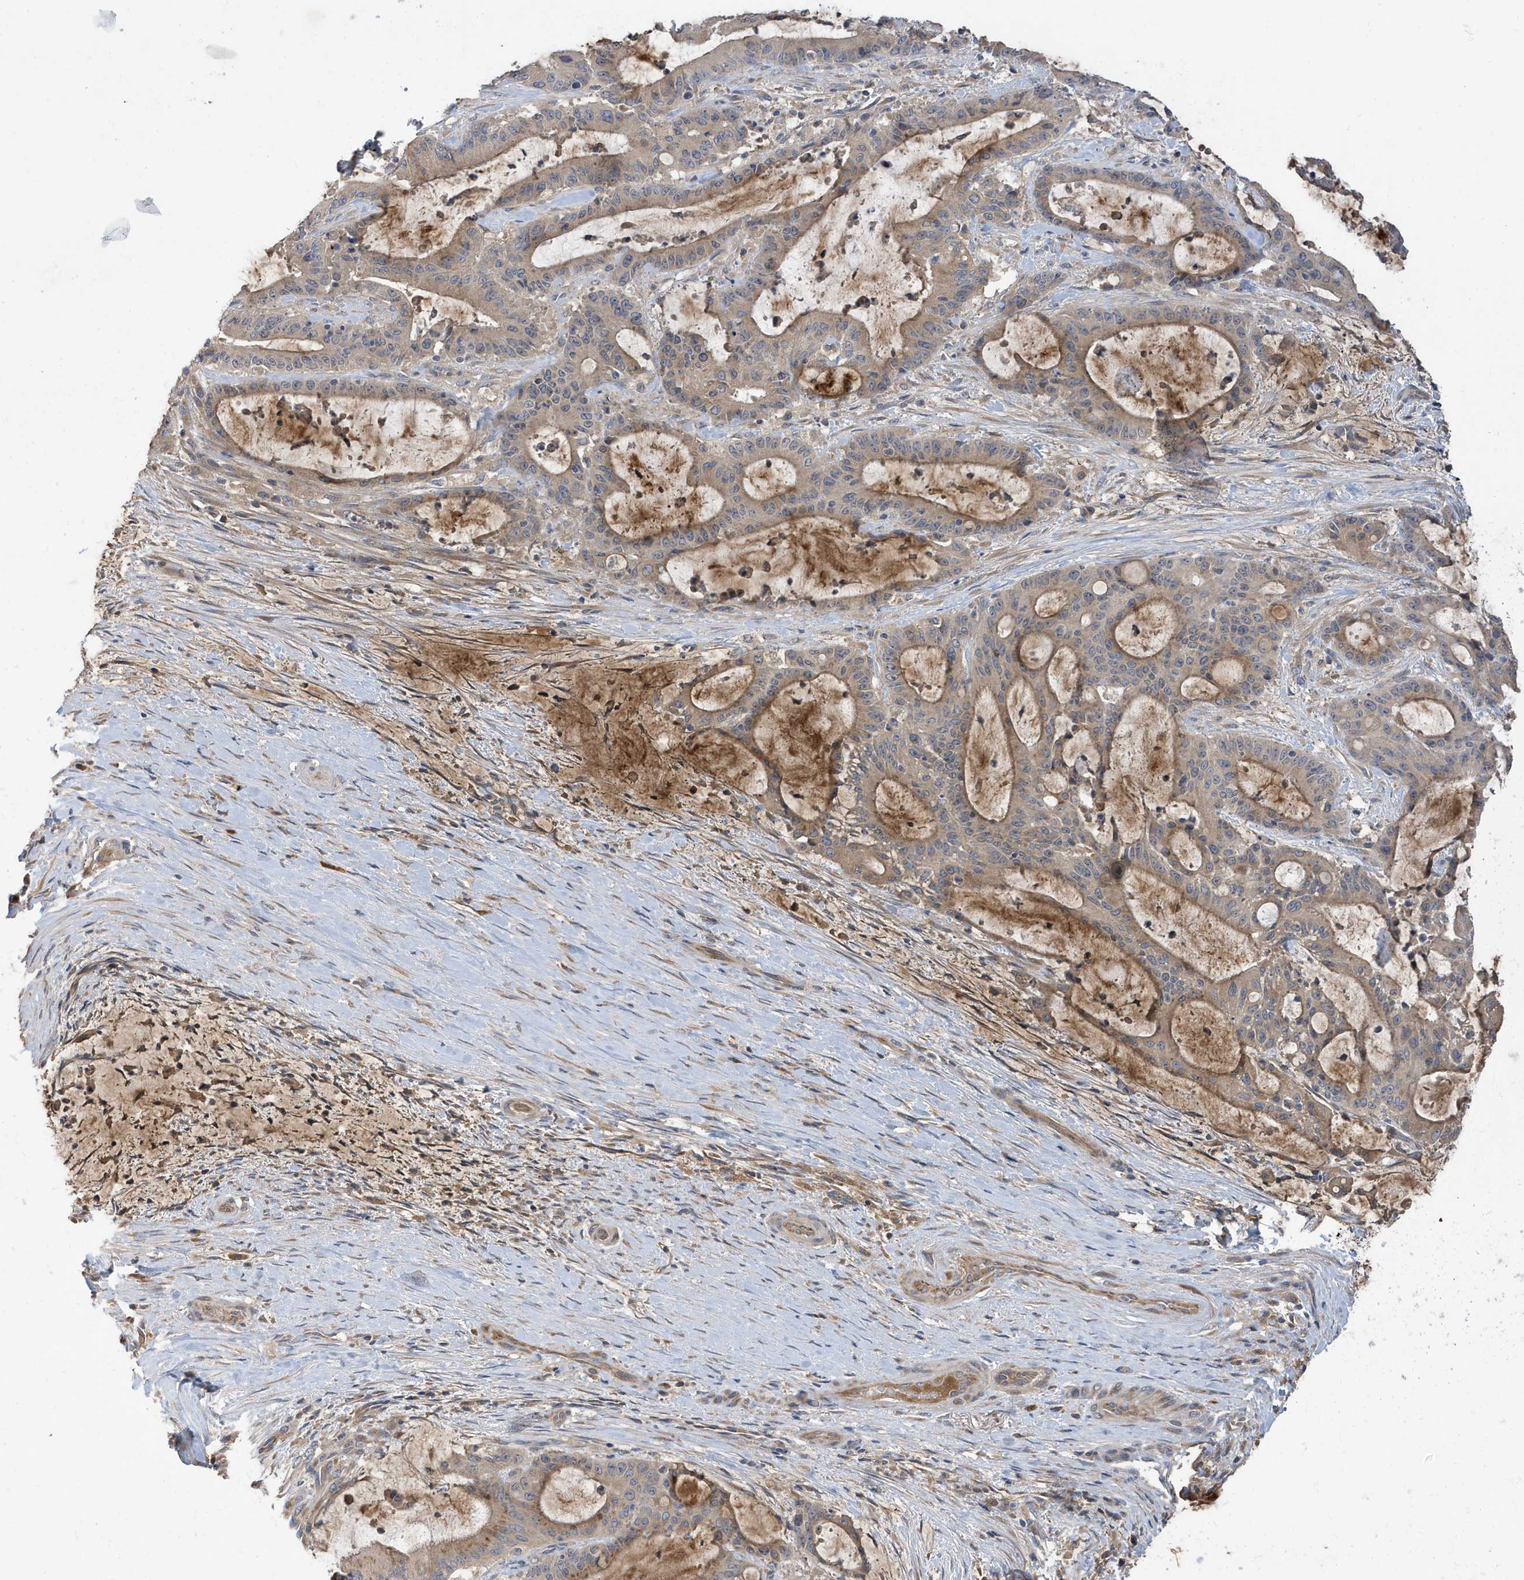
{"staining": {"intensity": "weak", "quantity": "25%-75%", "location": "cytoplasmic/membranous"}, "tissue": "liver cancer", "cell_type": "Tumor cells", "image_type": "cancer", "snomed": [{"axis": "morphology", "description": "Normal tissue, NOS"}, {"axis": "morphology", "description": "Cholangiocarcinoma"}, {"axis": "topography", "description": "Liver"}, {"axis": "topography", "description": "Peripheral nerve tissue"}], "caption": "IHC micrograph of human liver cholangiocarcinoma stained for a protein (brown), which displays low levels of weak cytoplasmic/membranous expression in approximately 25%-75% of tumor cells.", "gene": "LAPTM4A", "patient": {"sex": "female", "age": 73}}